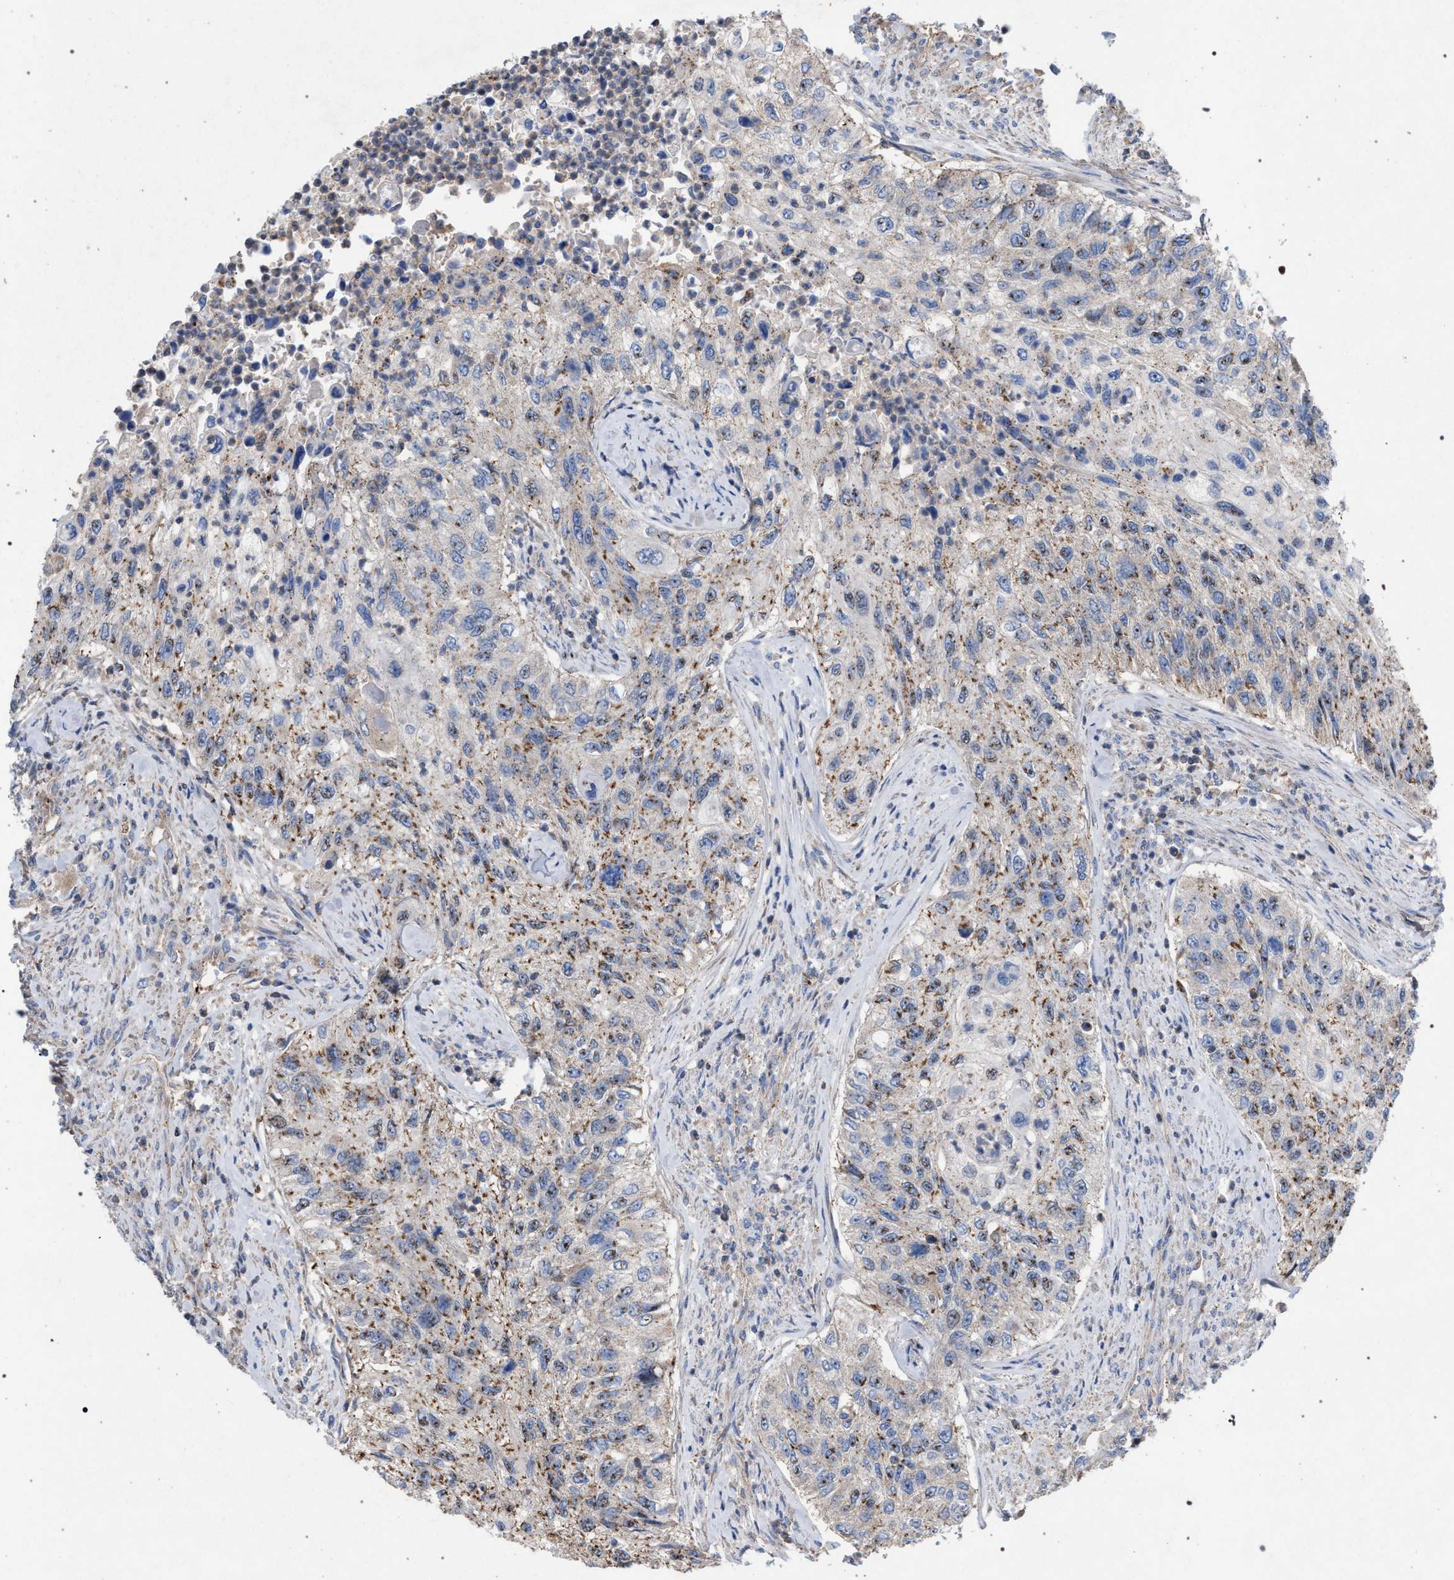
{"staining": {"intensity": "weak", "quantity": ">75%", "location": "cytoplasmic/membranous"}, "tissue": "urothelial cancer", "cell_type": "Tumor cells", "image_type": "cancer", "snomed": [{"axis": "morphology", "description": "Urothelial carcinoma, High grade"}, {"axis": "topography", "description": "Urinary bladder"}], "caption": "Human high-grade urothelial carcinoma stained with a protein marker reveals weak staining in tumor cells.", "gene": "VPS13A", "patient": {"sex": "female", "age": 60}}